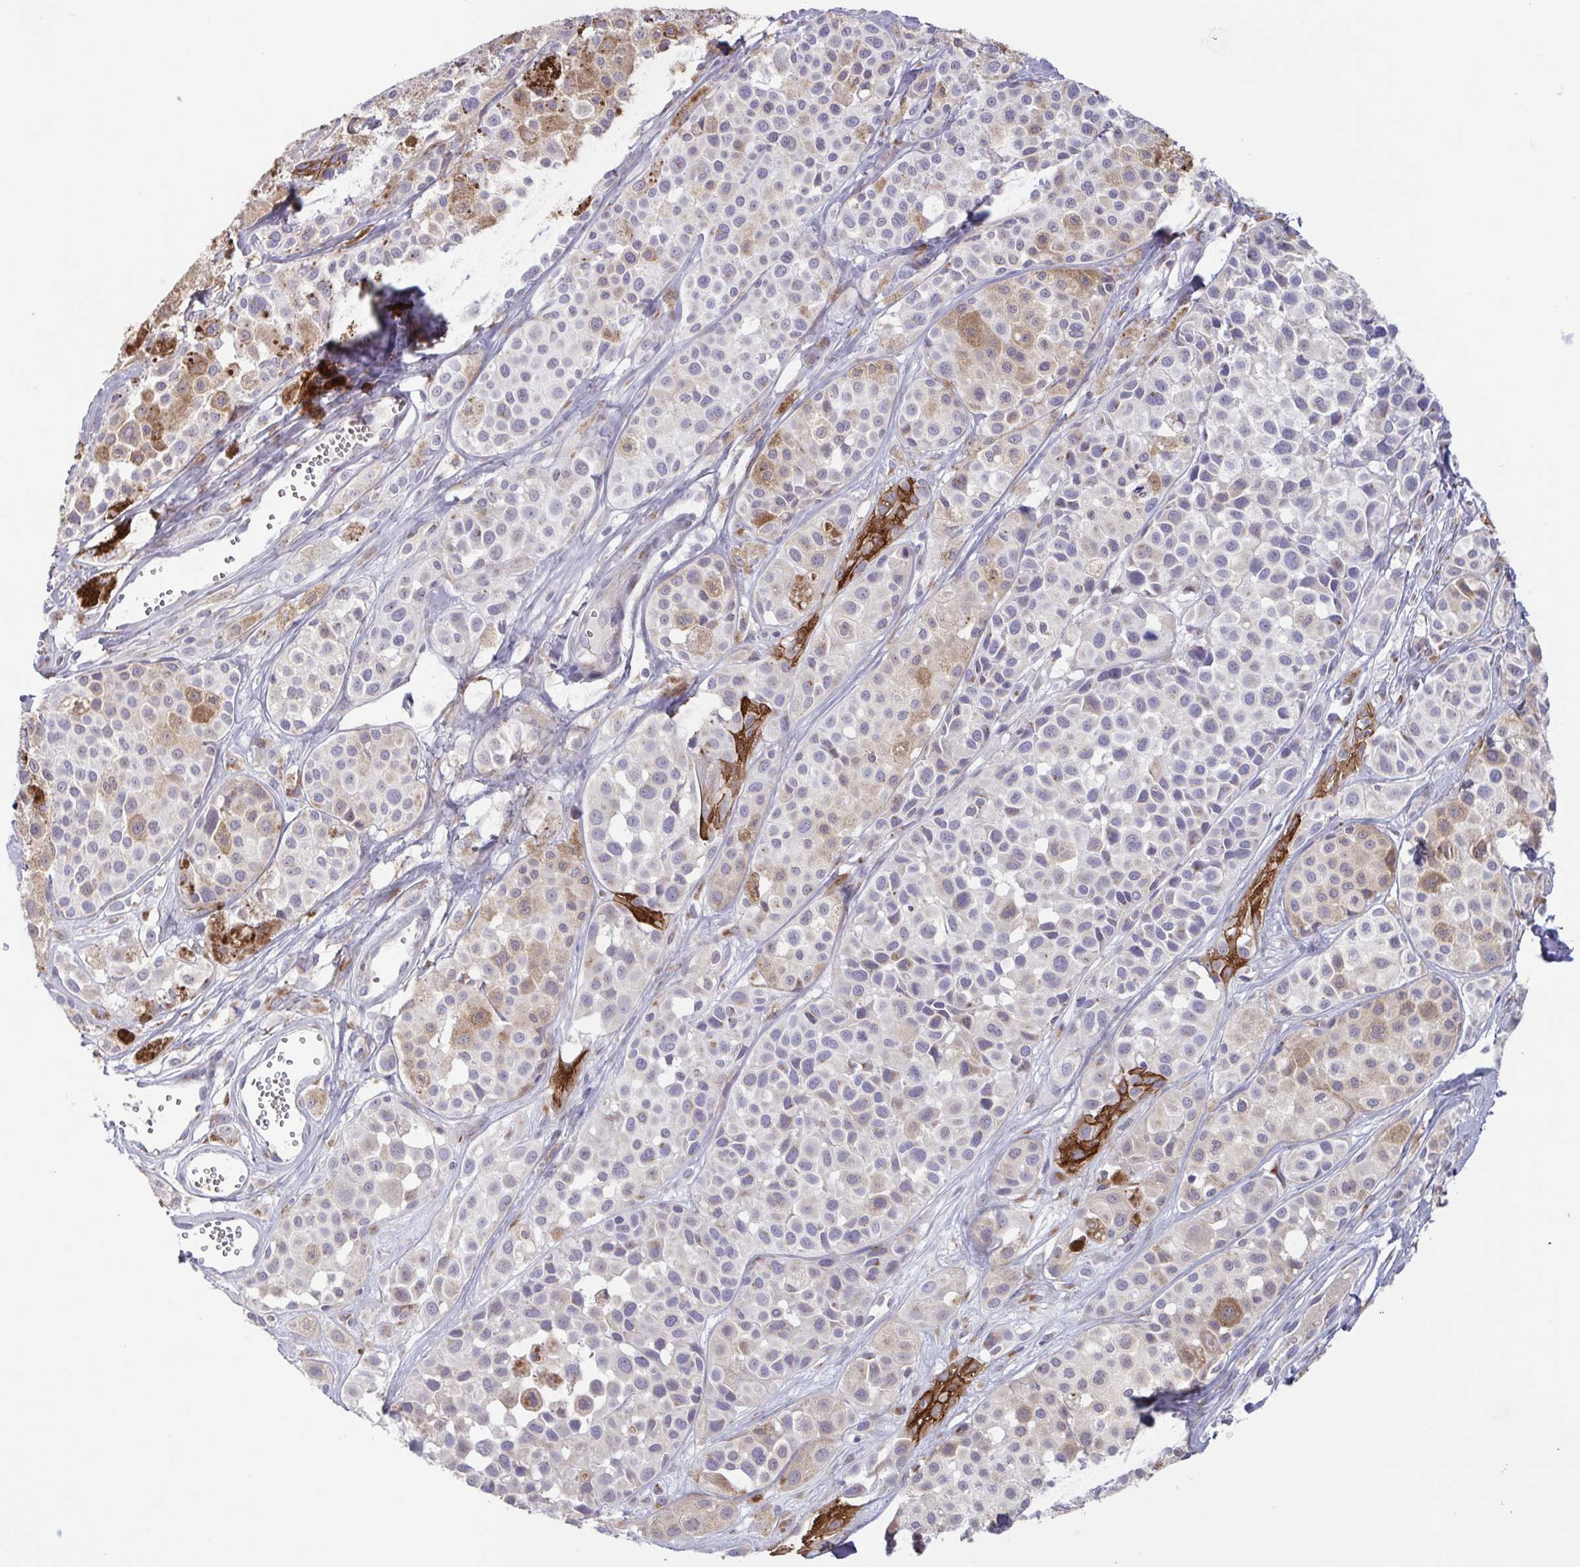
{"staining": {"intensity": "weak", "quantity": "<25%", "location": "cytoplasmic/membranous"}, "tissue": "melanoma", "cell_type": "Tumor cells", "image_type": "cancer", "snomed": [{"axis": "morphology", "description": "Malignant melanoma, NOS"}, {"axis": "topography", "description": "Skin"}], "caption": "Immunohistochemical staining of melanoma demonstrates no significant positivity in tumor cells. The staining is performed using DAB brown chromogen with nuclei counter-stained in using hematoxylin.", "gene": "COL17A1", "patient": {"sex": "male", "age": 77}}